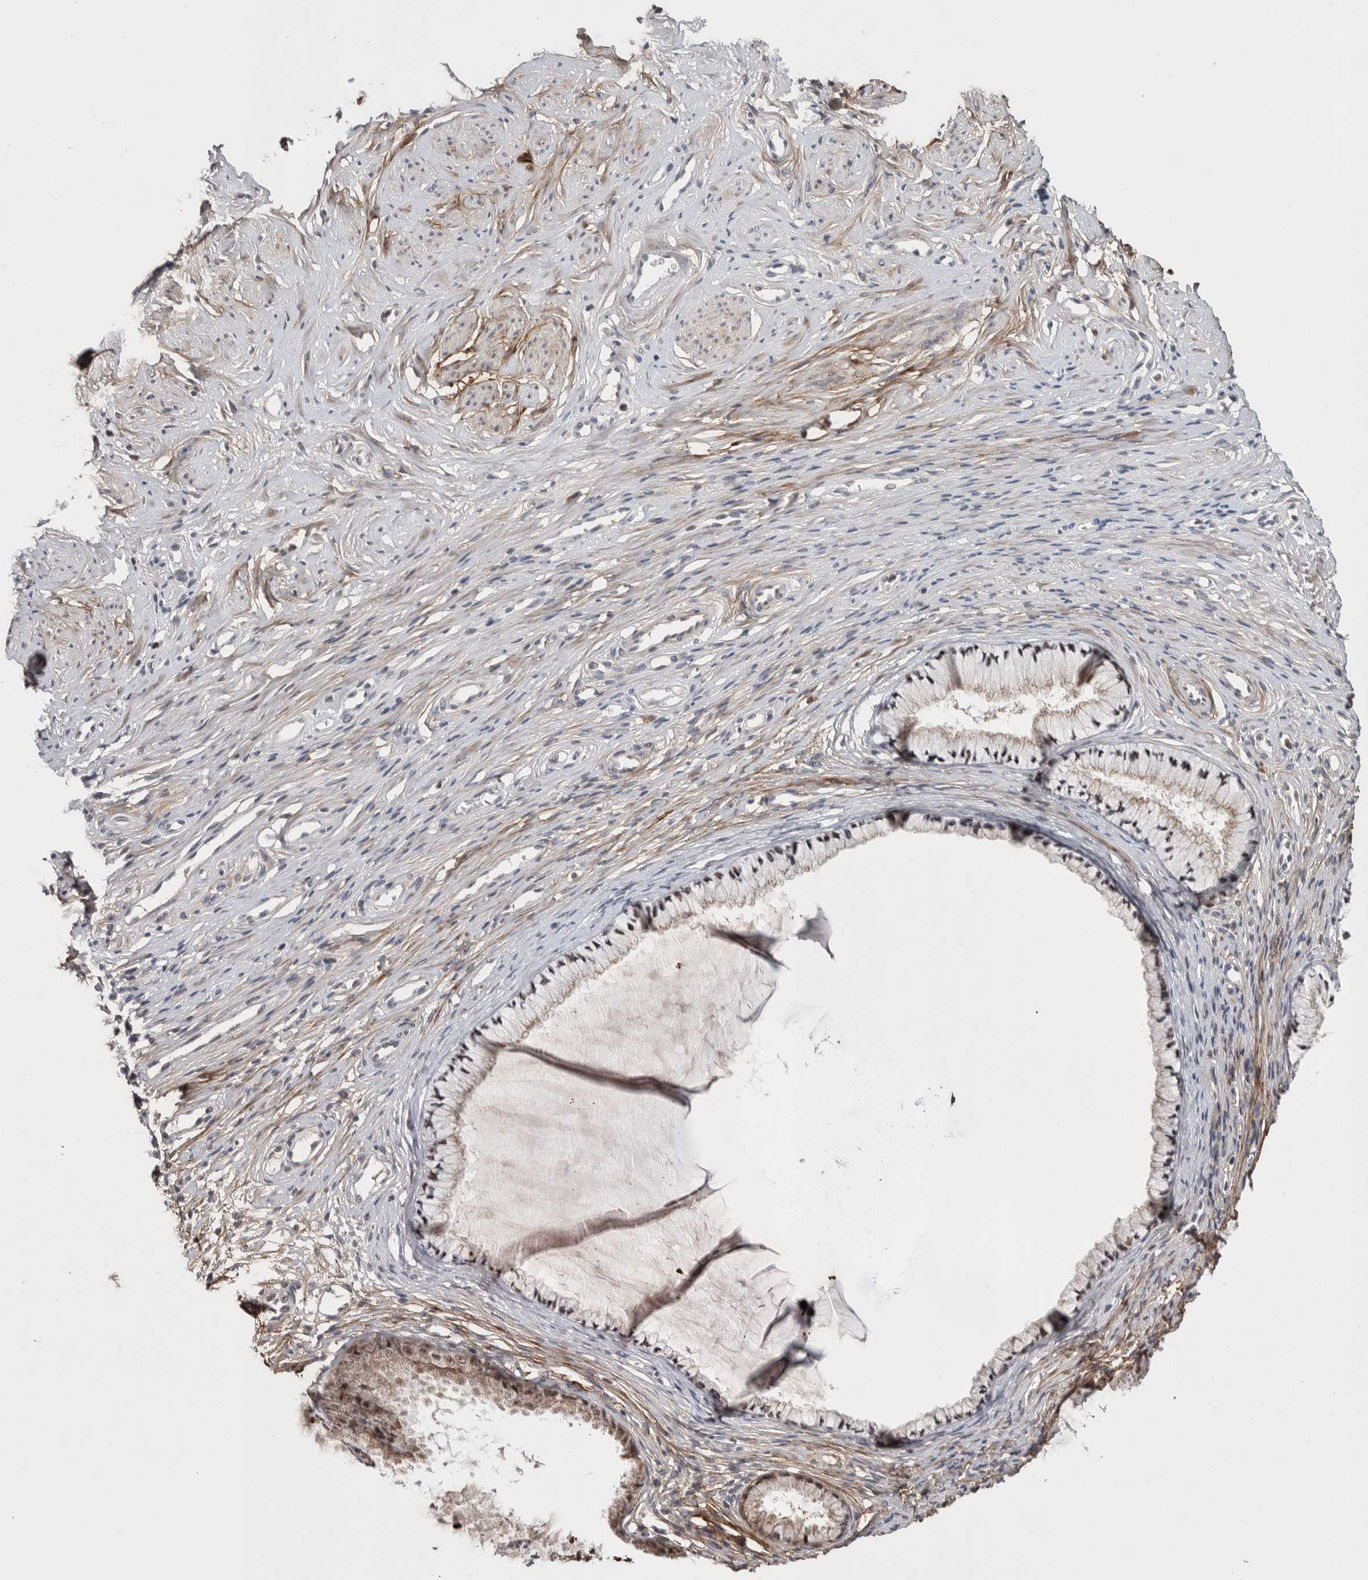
{"staining": {"intensity": "weak", "quantity": "25%-75%", "location": "cytoplasmic/membranous,nuclear"}, "tissue": "cervix", "cell_type": "Glandular cells", "image_type": "normal", "snomed": [{"axis": "morphology", "description": "Normal tissue, NOS"}, {"axis": "topography", "description": "Cervix"}], "caption": "Glandular cells demonstrate low levels of weak cytoplasmic/membranous,nuclear expression in approximately 25%-75% of cells in unremarkable cervix.", "gene": "ASPN", "patient": {"sex": "female", "age": 77}}